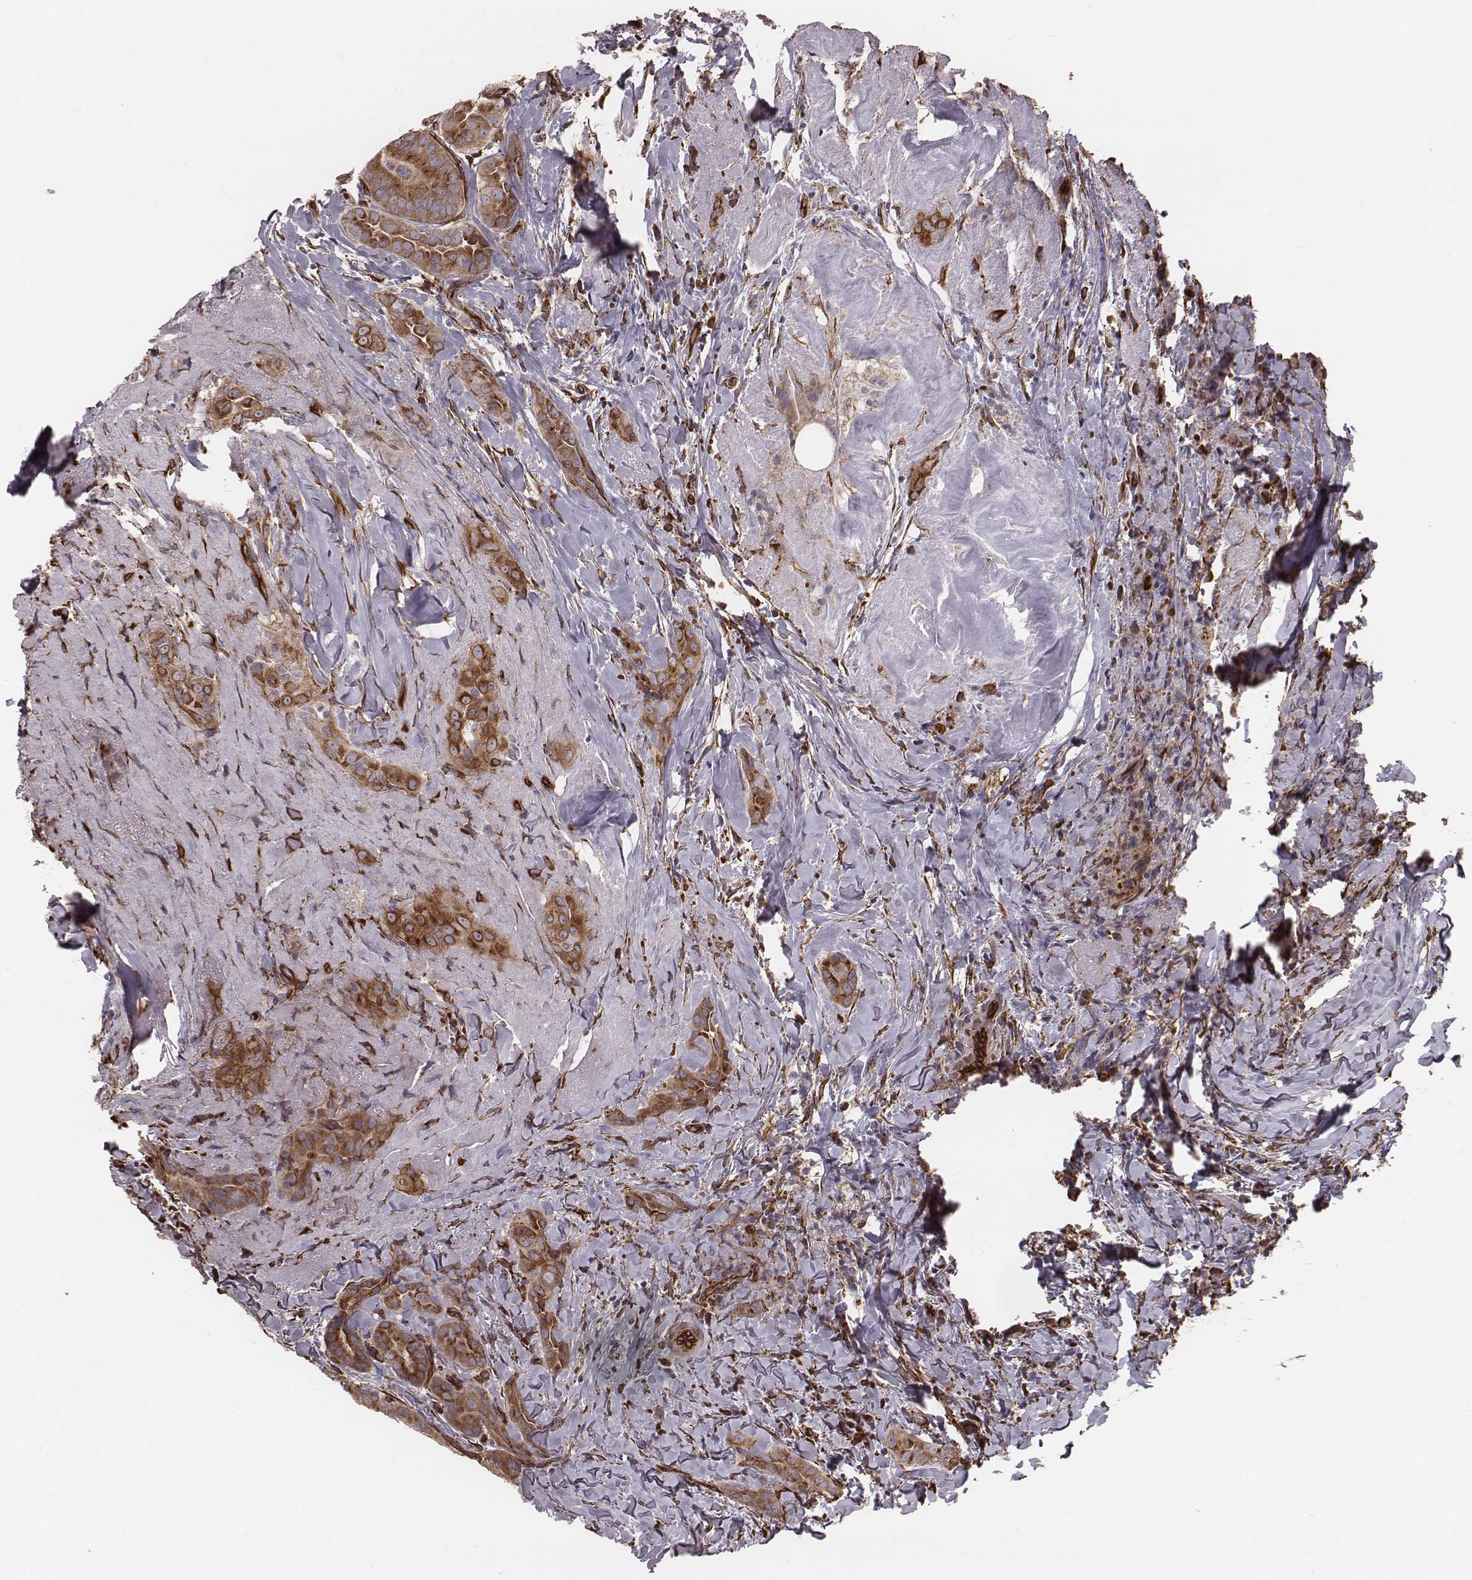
{"staining": {"intensity": "moderate", "quantity": ">75%", "location": "cytoplasmic/membranous"}, "tissue": "thyroid cancer", "cell_type": "Tumor cells", "image_type": "cancer", "snomed": [{"axis": "morphology", "description": "Papillary adenocarcinoma, NOS"}, {"axis": "morphology", "description": "Papillary adenoma metastatic"}, {"axis": "topography", "description": "Thyroid gland"}], "caption": "Human thyroid cancer stained for a protein (brown) reveals moderate cytoplasmic/membranous positive expression in about >75% of tumor cells.", "gene": "PALMD", "patient": {"sex": "female", "age": 50}}